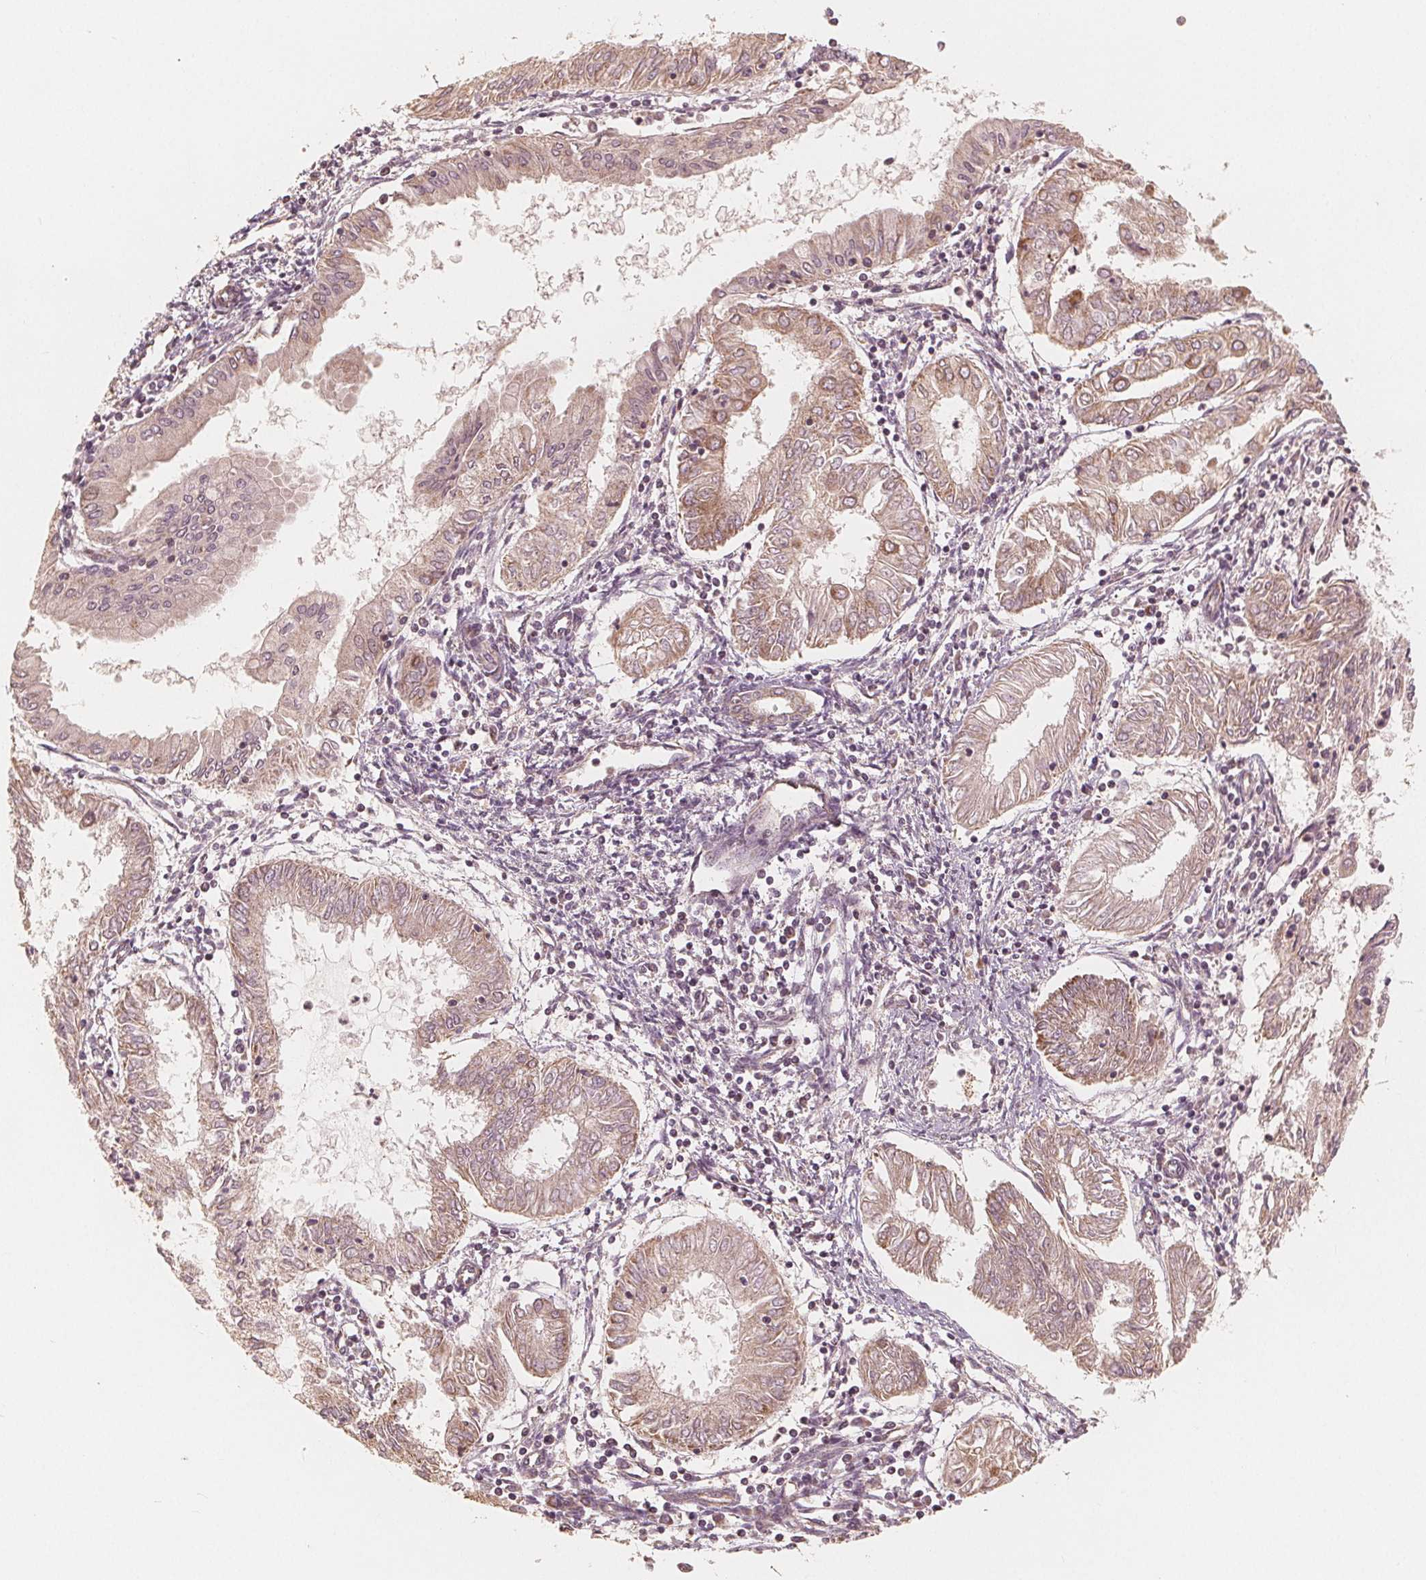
{"staining": {"intensity": "weak", "quantity": ">75%", "location": "cytoplasmic/membranous"}, "tissue": "endometrial cancer", "cell_type": "Tumor cells", "image_type": "cancer", "snomed": [{"axis": "morphology", "description": "Adenocarcinoma, NOS"}, {"axis": "topography", "description": "Endometrium"}], "caption": "This image displays immunohistochemistry staining of endometrial adenocarcinoma, with low weak cytoplasmic/membranous staining in about >75% of tumor cells.", "gene": "PEX26", "patient": {"sex": "female", "age": 68}}